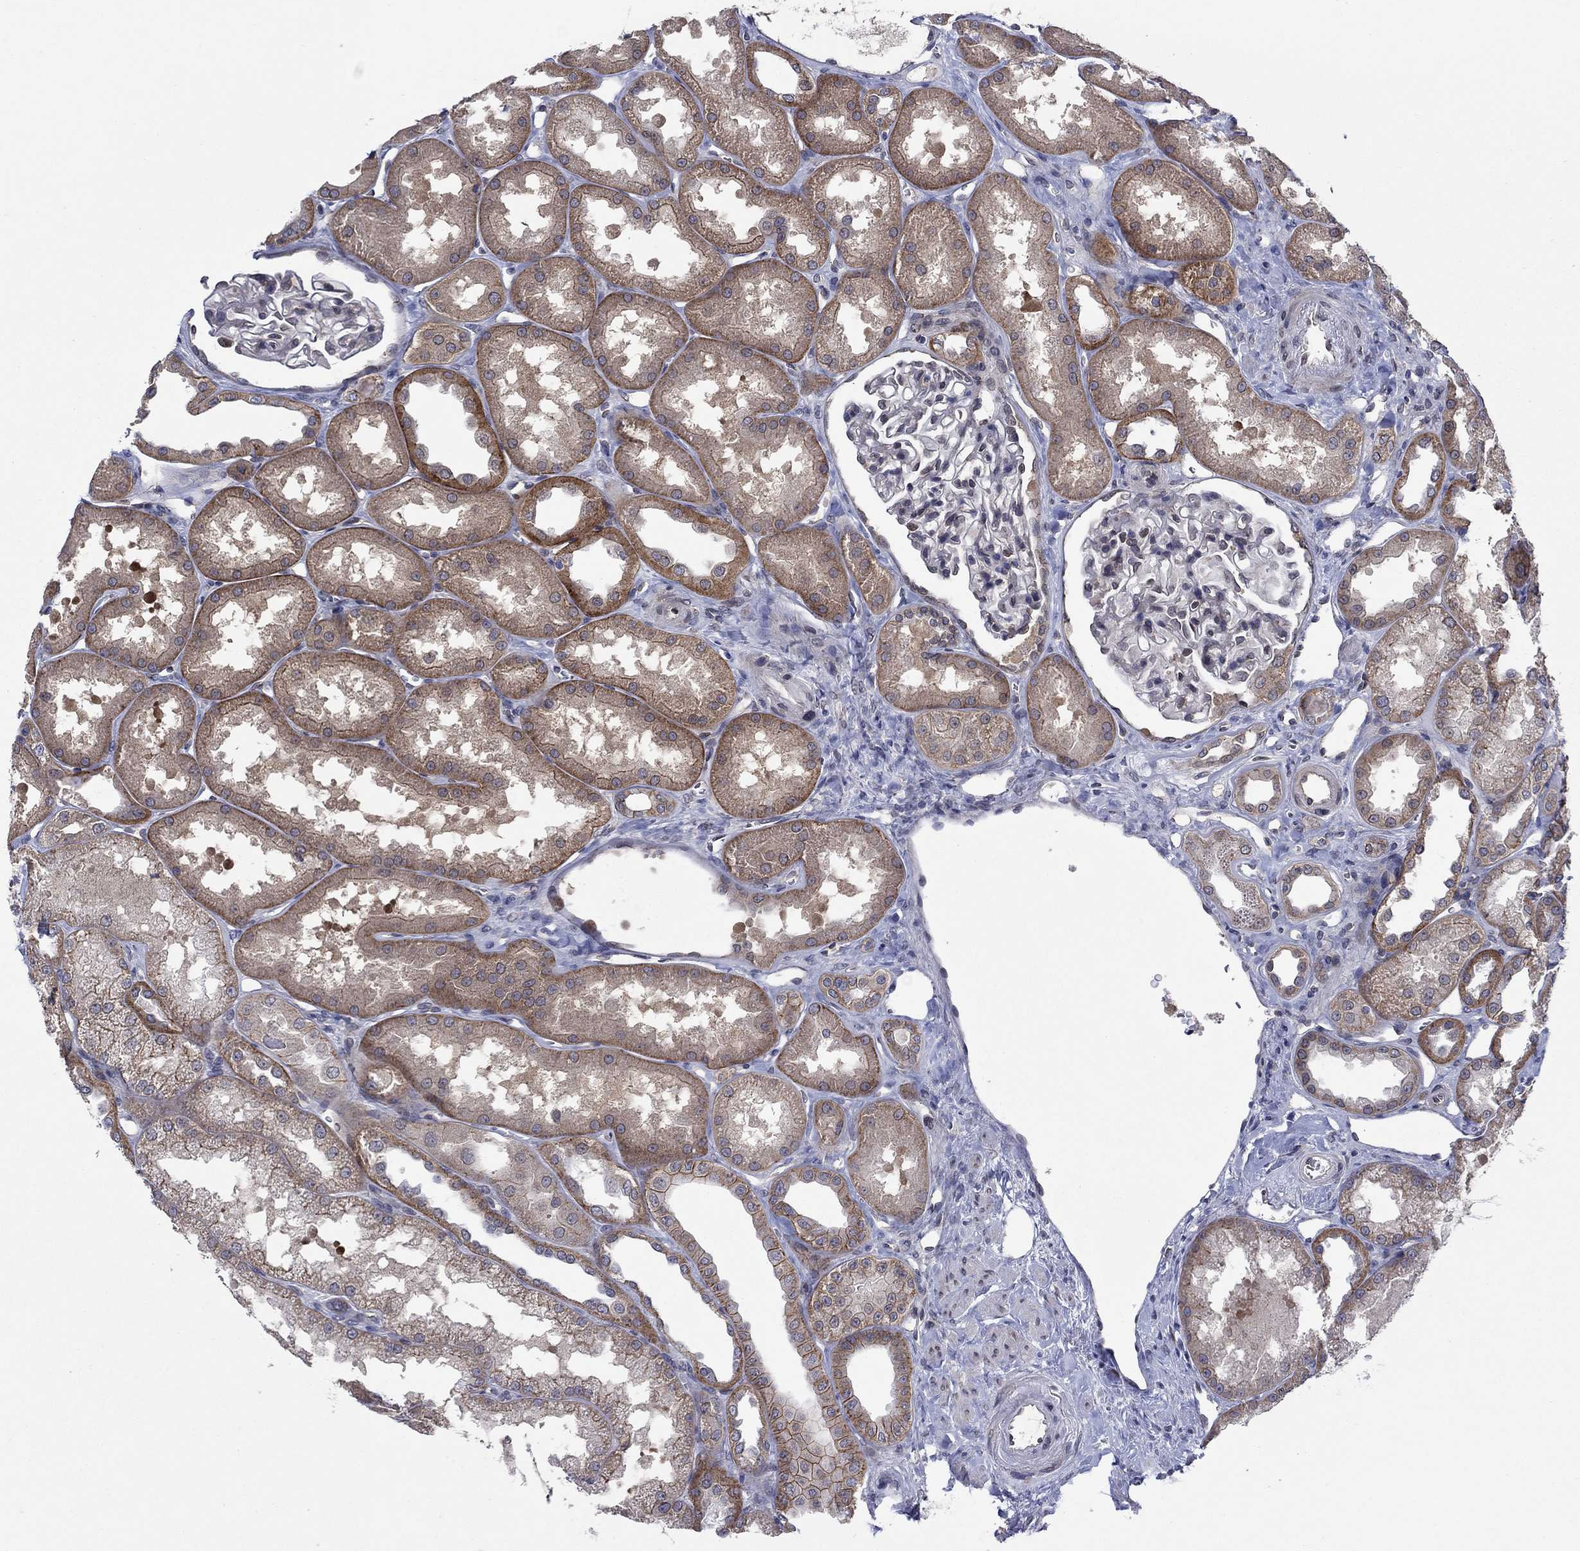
{"staining": {"intensity": "negative", "quantity": "none", "location": "none"}, "tissue": "kidney", "cell_type": "Cells in glomeruli", "image_type": "normal", "snomed": [{"axis": "morphology", "description": "Normal tissue, NOS"}, {"axis": "topography", "description": "Kidney"}], "caption": "A micrograph of human kidney is negative for staining in cells in glomeruli. (Stains: DAB (3,3'-diaminobenzidine) IHC with hematoxylin counter stain, Microscopy: brightfield microscopy at high magnification).", "gene": "EMC9", "patient": {"sex": "male", "age": 61}}